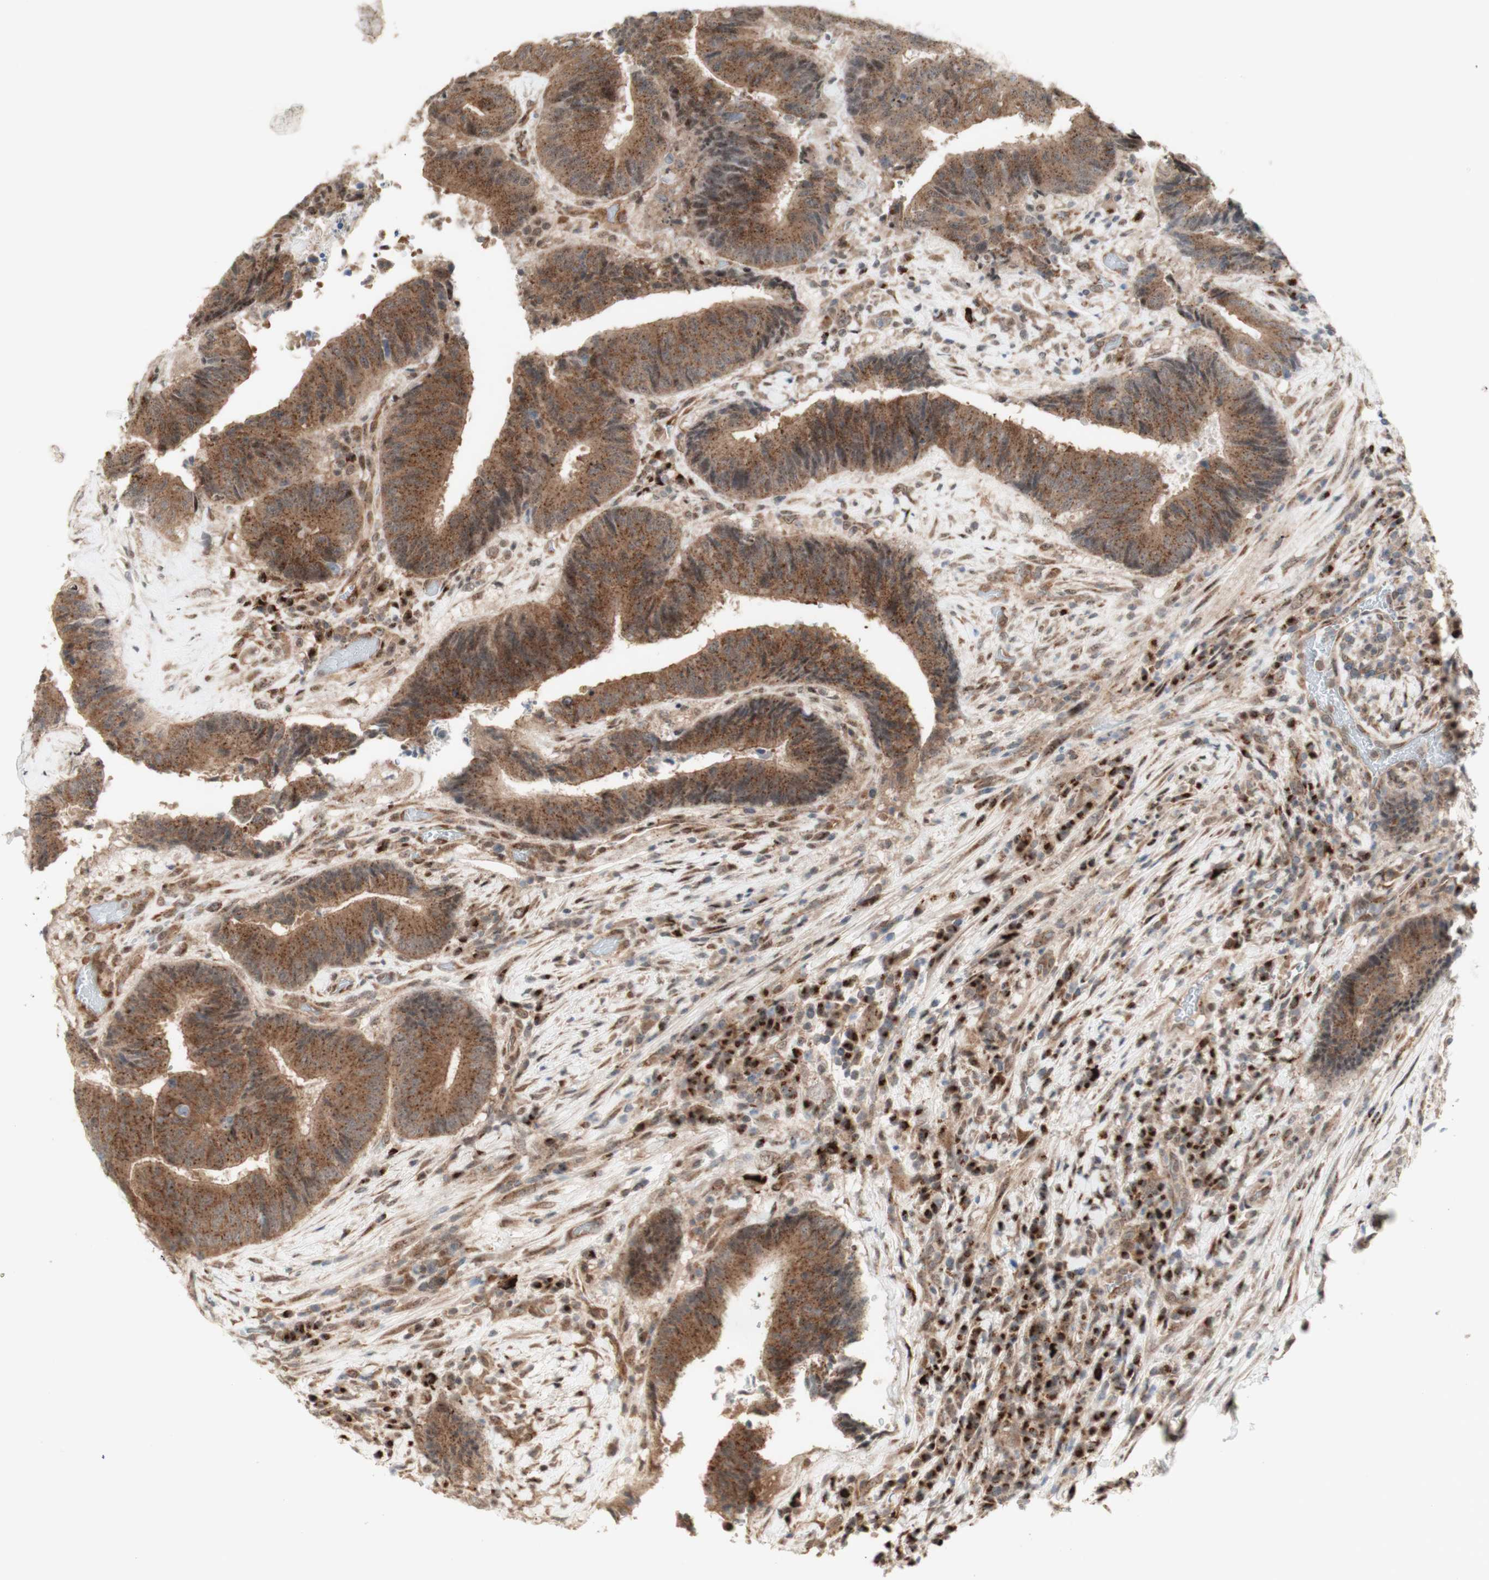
{"staining": {"intensity": "moderate", "quantity": ">75%", "location": "cytoplasmic/membranous"}, "tissue": "colorectal cancer", "cell_type": "Tumor cells", "image_type": "cancer", "snomed": [{"axis": "morphology", "description": "Adenocarcinoma, NOS"}, {"axis": "topography", "description": "Rectum"}], "caption": "Tumor cells show medium levels of moderate cytoplasmic/membranous expression in approximately >75% of cells in human adenocarcinoma (colorectal). The protein is shown in brown color, while the nuclei are stained blue.", "gene": "CYLD", "patient": {"sex": "male", "age": 72}}